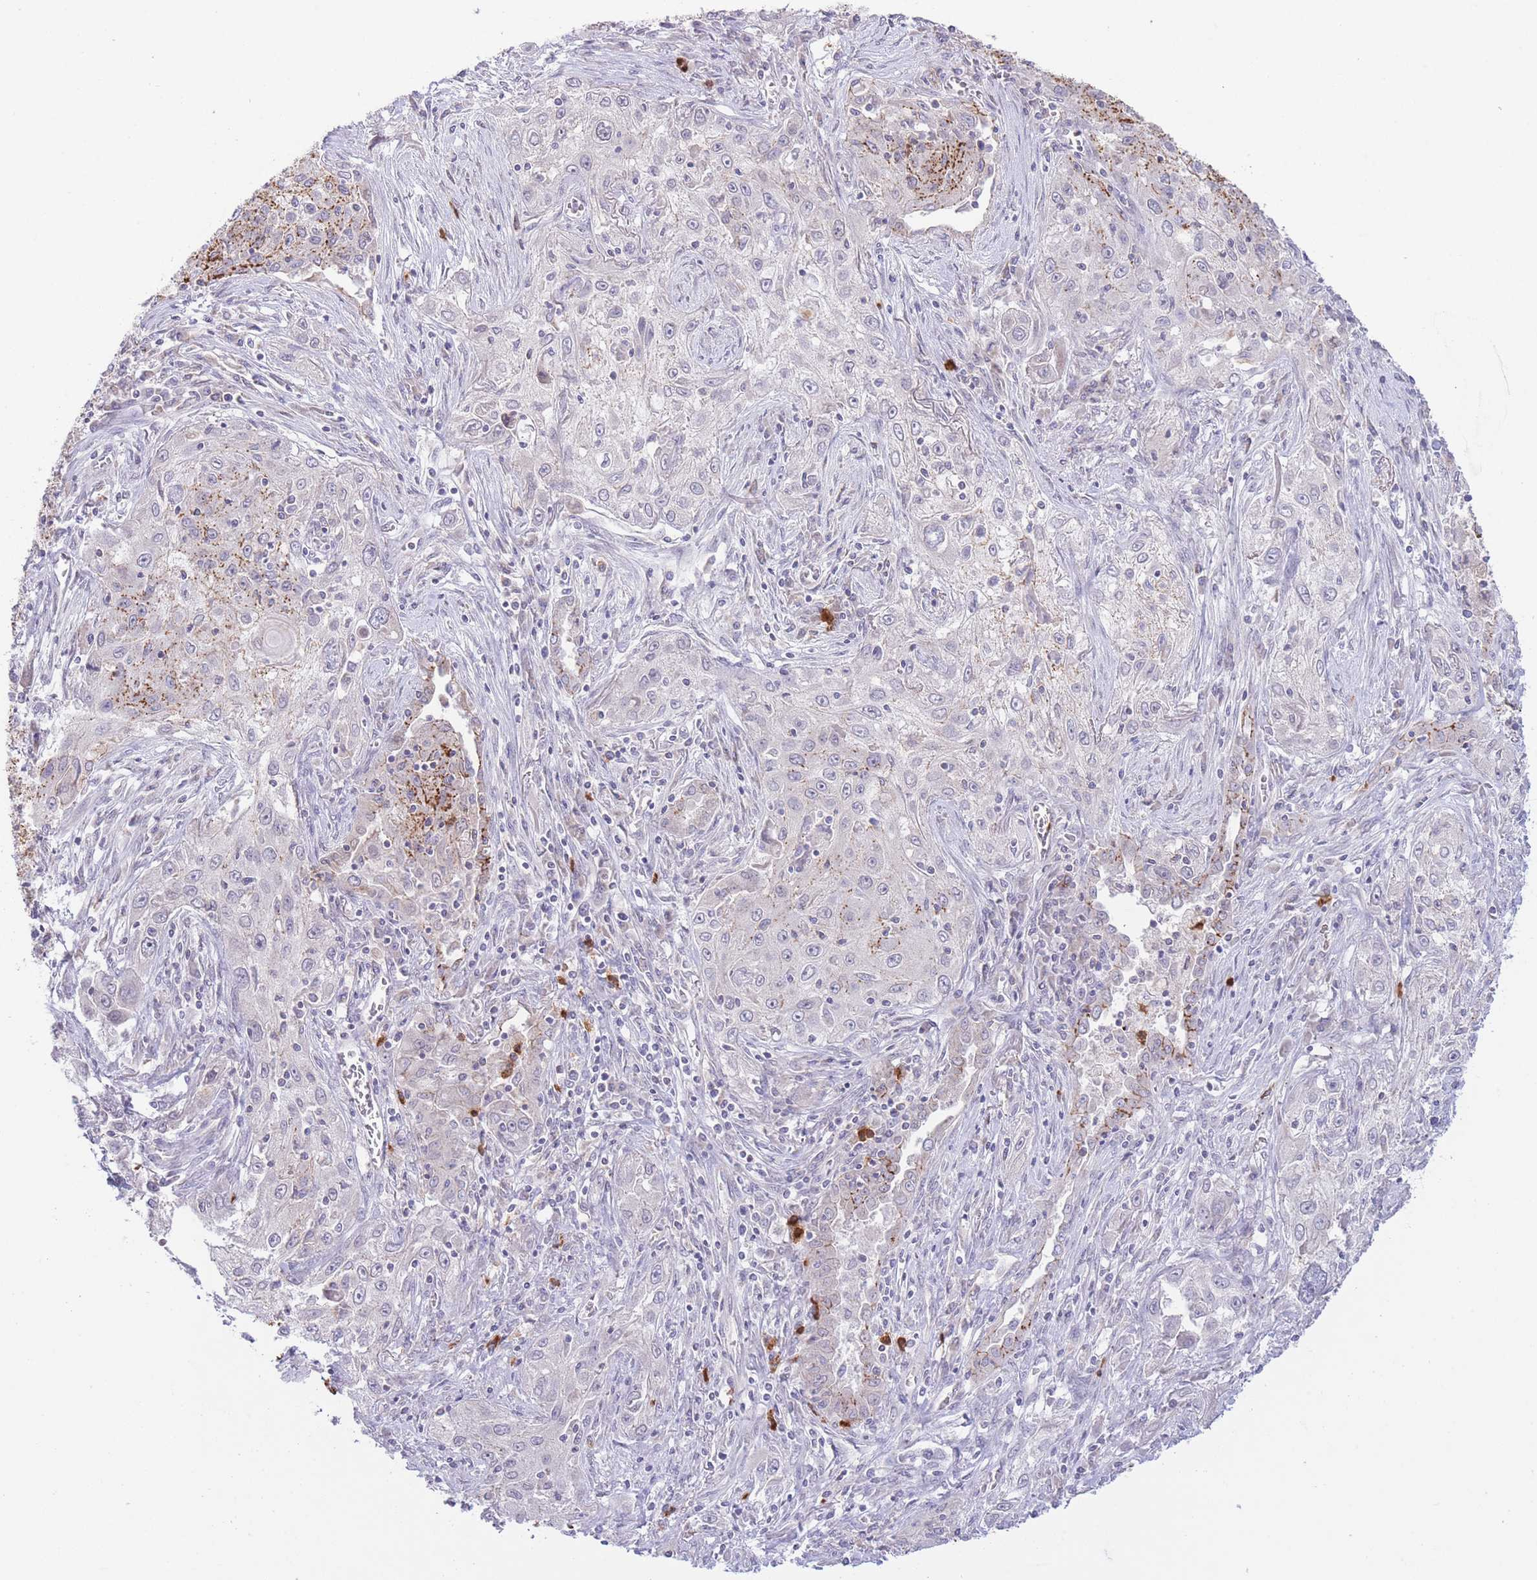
{"staining": {"intensity": "moderate", "quantity": "25%-75%", "location": "cytoplasmic/membranous"}, "tissue": "lung cancer", "cell_type": "Tumor cells", "image_type": "cancer", "snomed": [{"axis": "morphology", "description": "Squamous cell carcinoma, NOS"}, {"axis": "topography", "description": "Lung"}], "caption": "Human lung squamous cell carcinoma stained with a brown dye reveals moderate cytoplasmic/membranous positive expression in about 25%-75% of tumor cells.", "gene": "LCLAT1", "patient": {"sex": "female", "age": 69}}